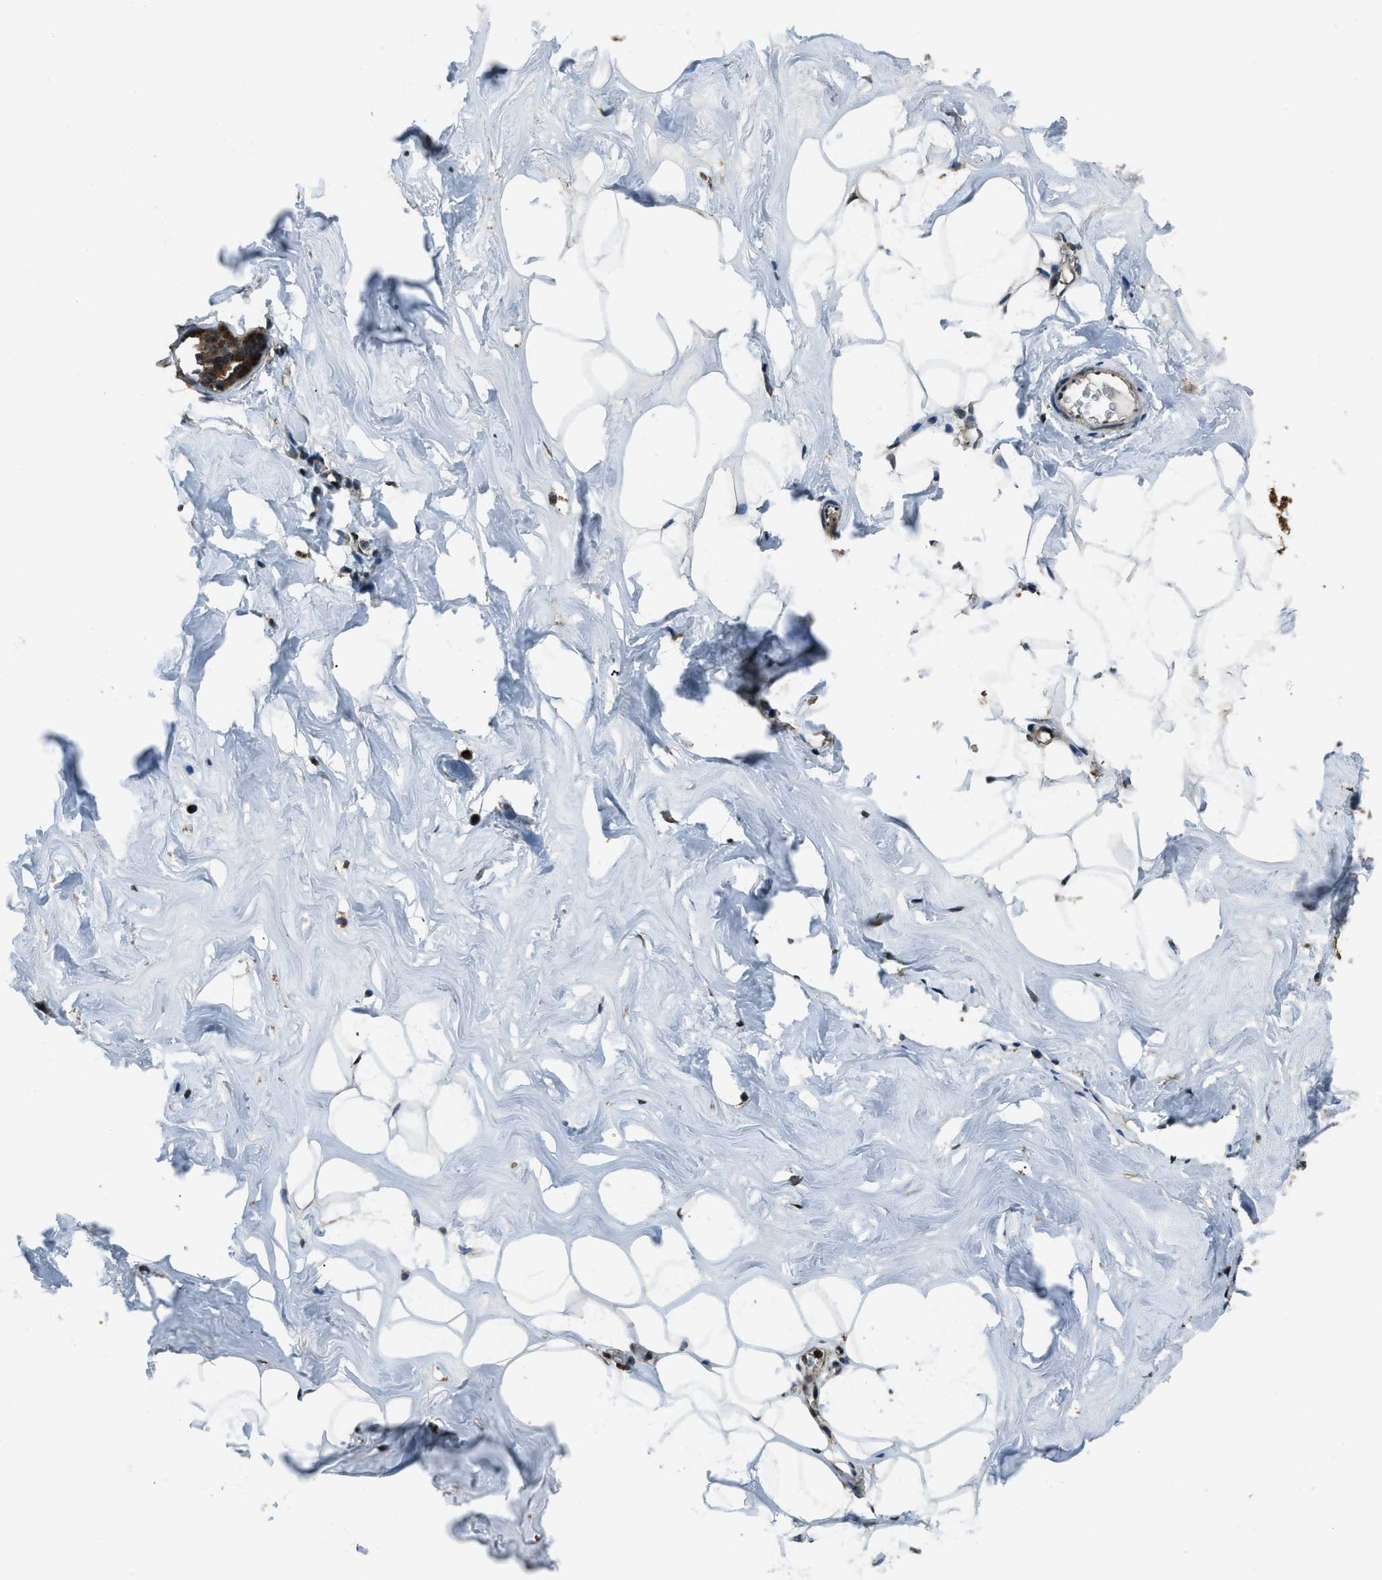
{"staining": {"intensity": "moderate", "quantity": "25%-75%", "location": "cytoplasmic/membranous"}, "tissue": "adipose tissue", "cell_type": "Adipocytes", "image_type": "normal", "snomed": [{"axis": "morphology", "description": "Normal tissue, NOS"}, {"axis": "morphology", "description": "Fibrosis, NOS"}, {"axis": "topography", "description": "Breast"}, {"axis": "topography", "description": "Adipose tissue"}], "caption": "High-power microscopy captured an IHC micrograph of normal adipose tissue, revealing moderate cytoplasmic/membranous positivity in approximately 25%-75% of adipocytes.", "gene": "TRIM4", "patient": {"sex": "female", "age": 39}}